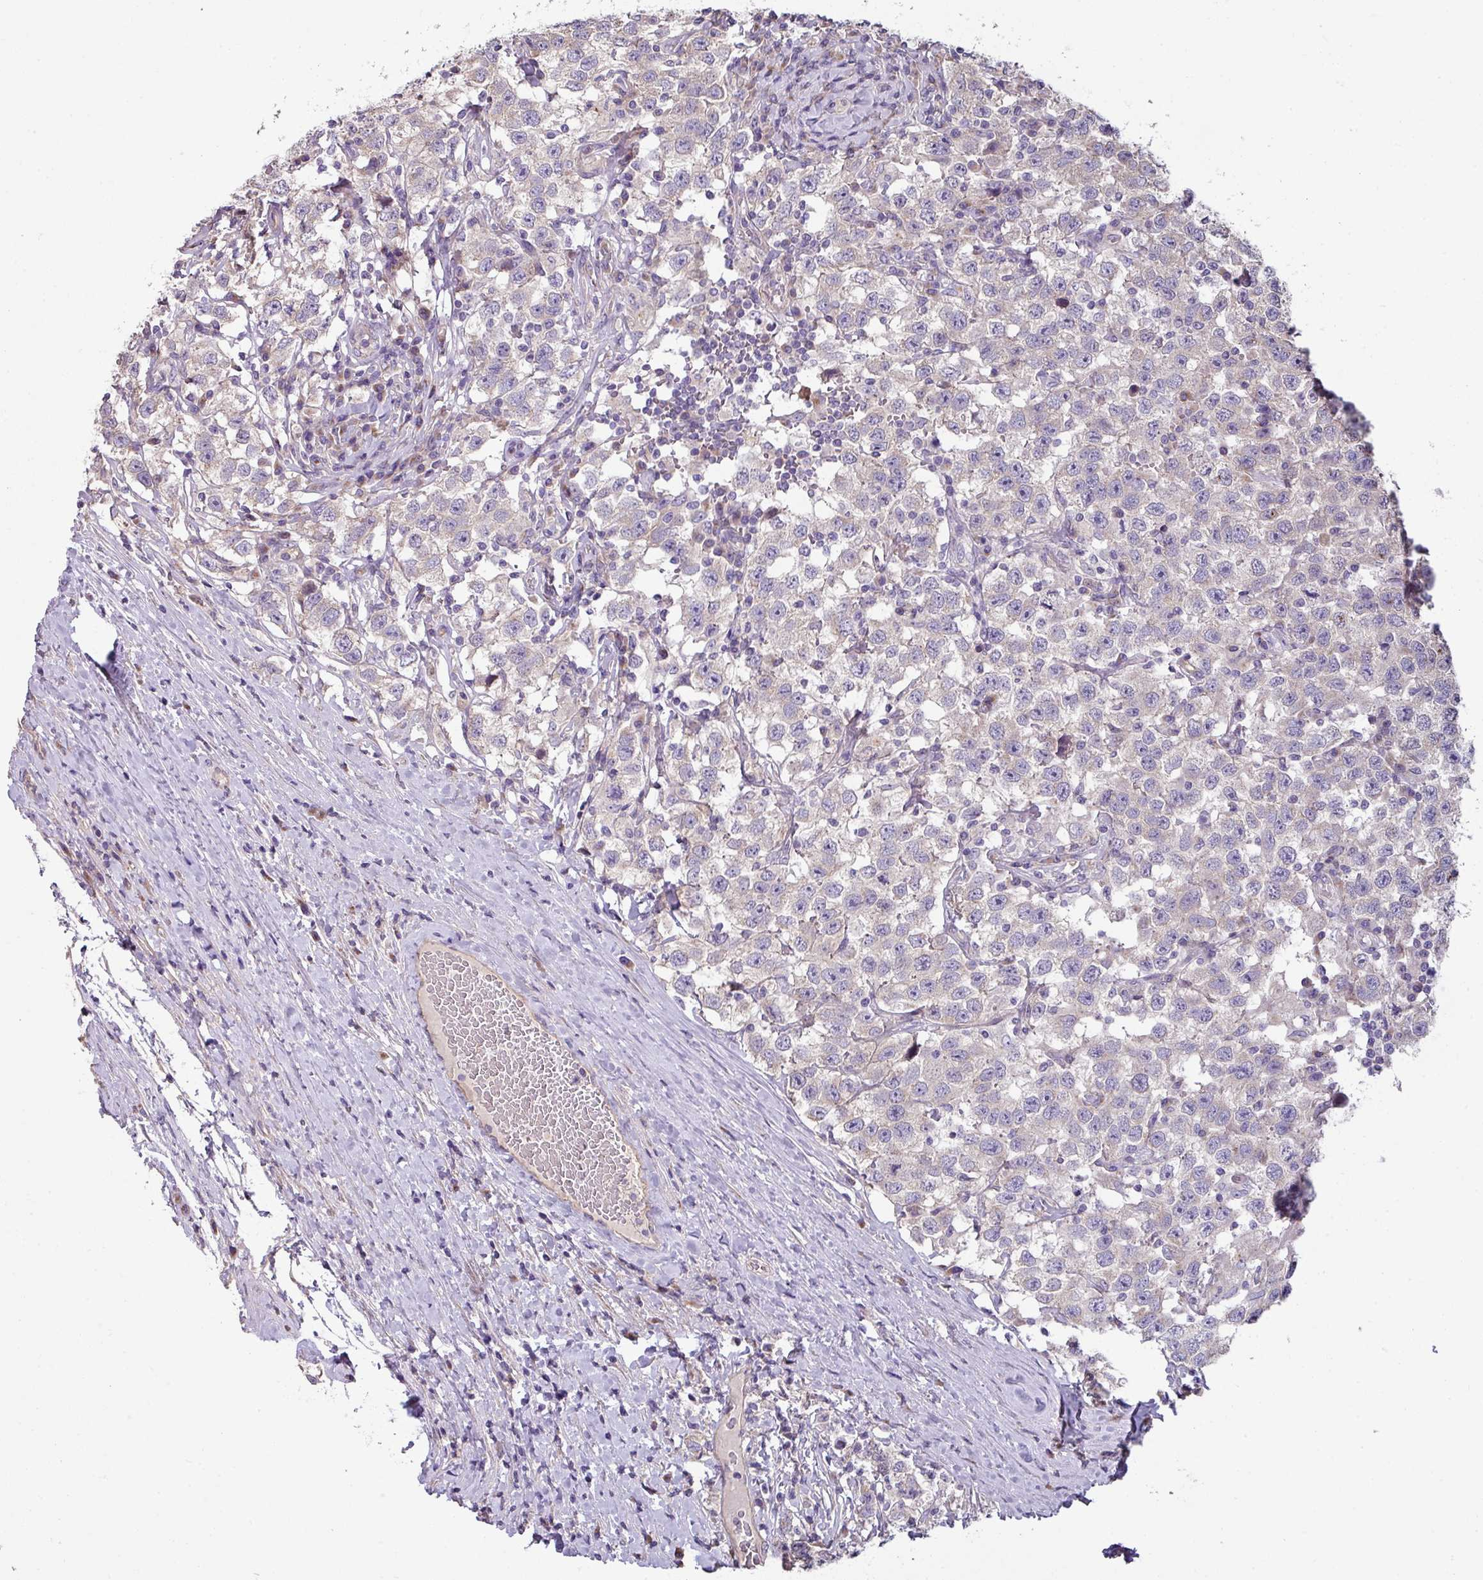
{"staining": {"intensity": "weak", "quantity": "<25%", "location": "nuclear"}, "tissue": "testis cancer", "cell_type": "Tumor cells", "image_type": "cancer", "snomed": [{"axis": "morphology", "description": "Seminoma, NOS"}, {"axis": "topography", "description": "Testis"}], "caption": "High power microscopy image of an immunohistochemistry micrograph of testis seminoma, revealing no significant staining in tumor cells.", "gene": "LRRC9", "patient": {"sex": "male", "age": 41}}